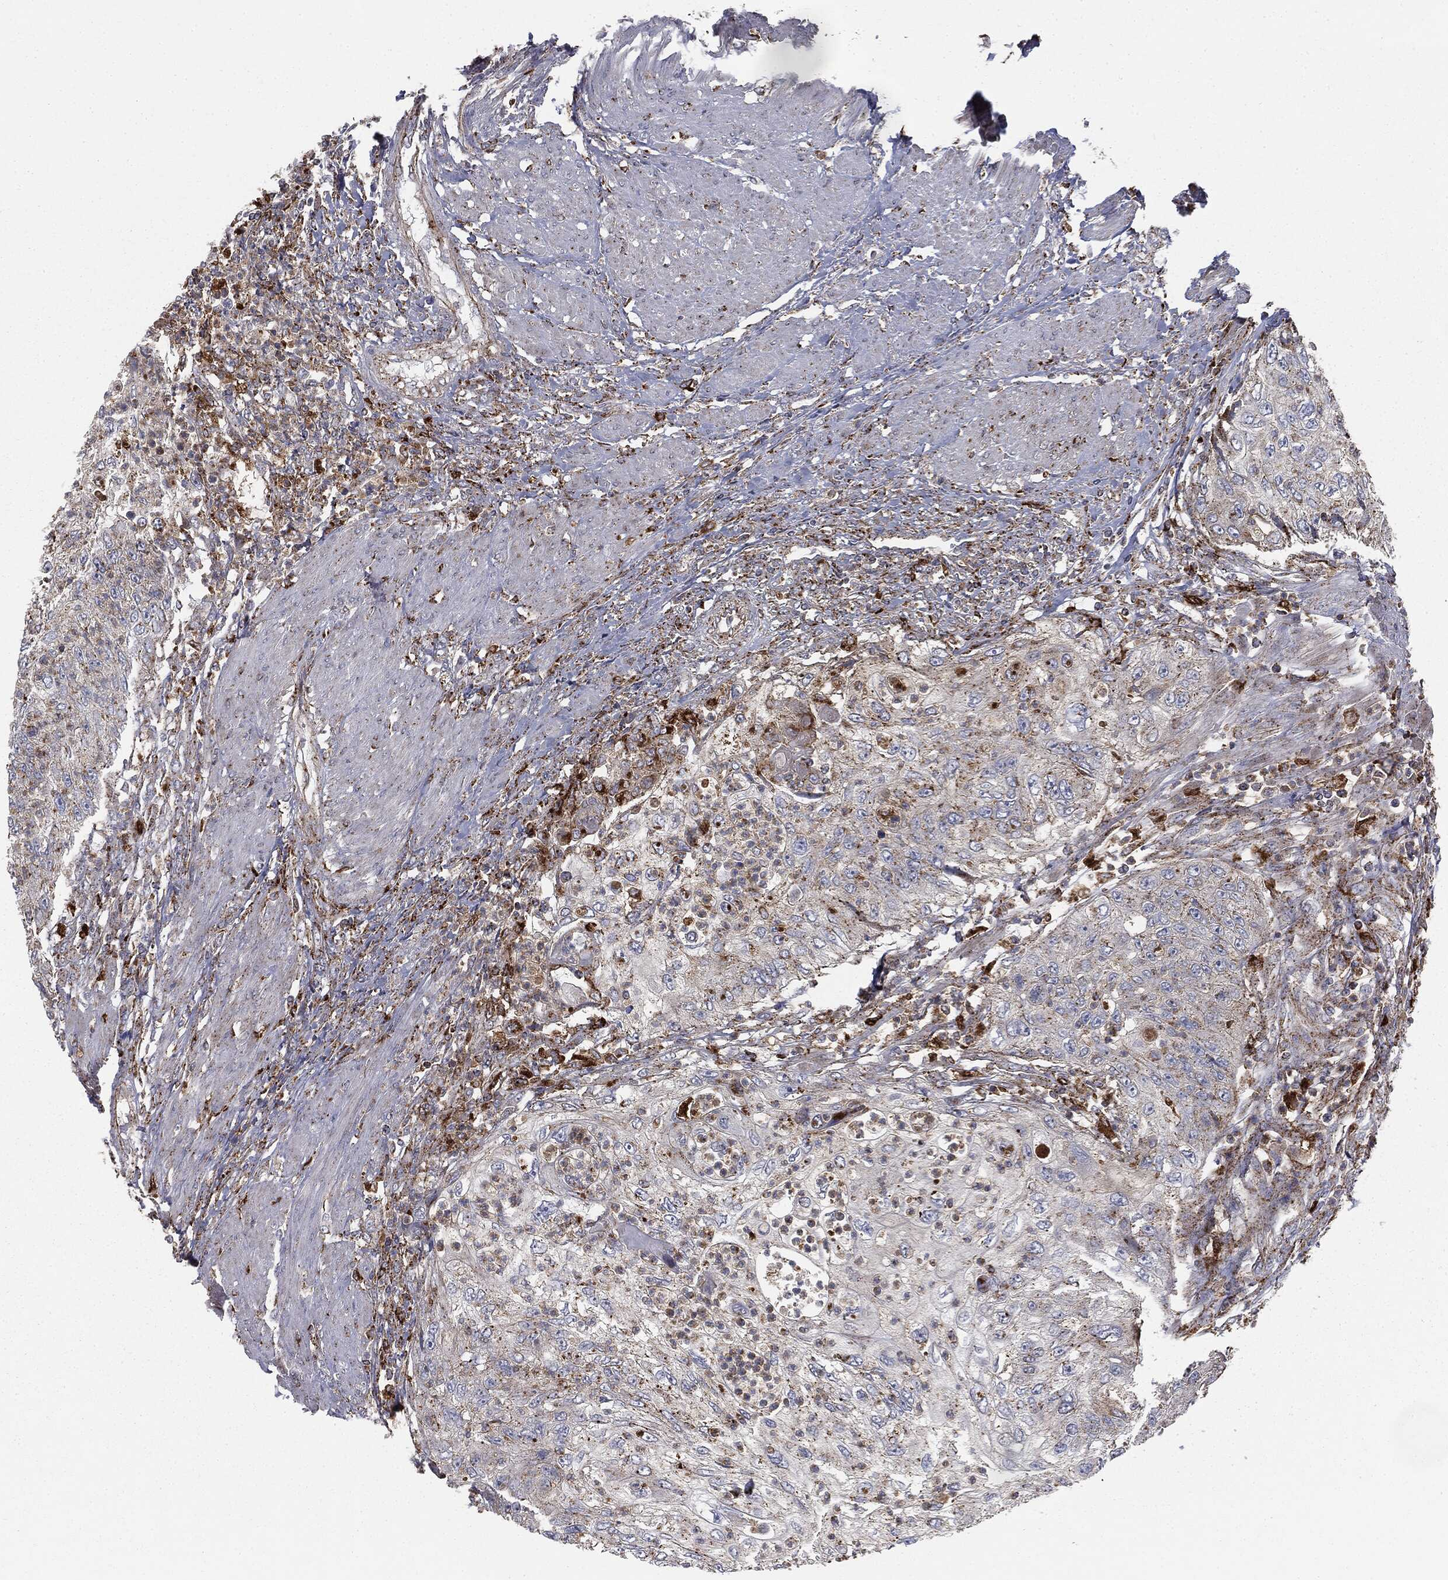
{"staining": {"intensity": "strong", "quantity": "<25%", "location": "cytoplasmic/membranous"}, "tissue": "urothelial cancer", "cell_type": "Tumor cells", "image_type": "cancer", "snomed": [{"axis": "morphology", "description": "Urothelial carcinoma, High grade"}, {"axis": "topography", "description": "Urinary bladder"}], "caption": "This image demonstrates immunohistochemistry staining of human high-grade urothelial carcinoma, with medium strong cytoplasmic/membranous positivity in approximately <25% of tumor cells.", "gene": "CTSA", "patient": {"sex": "female", "age": 60}}